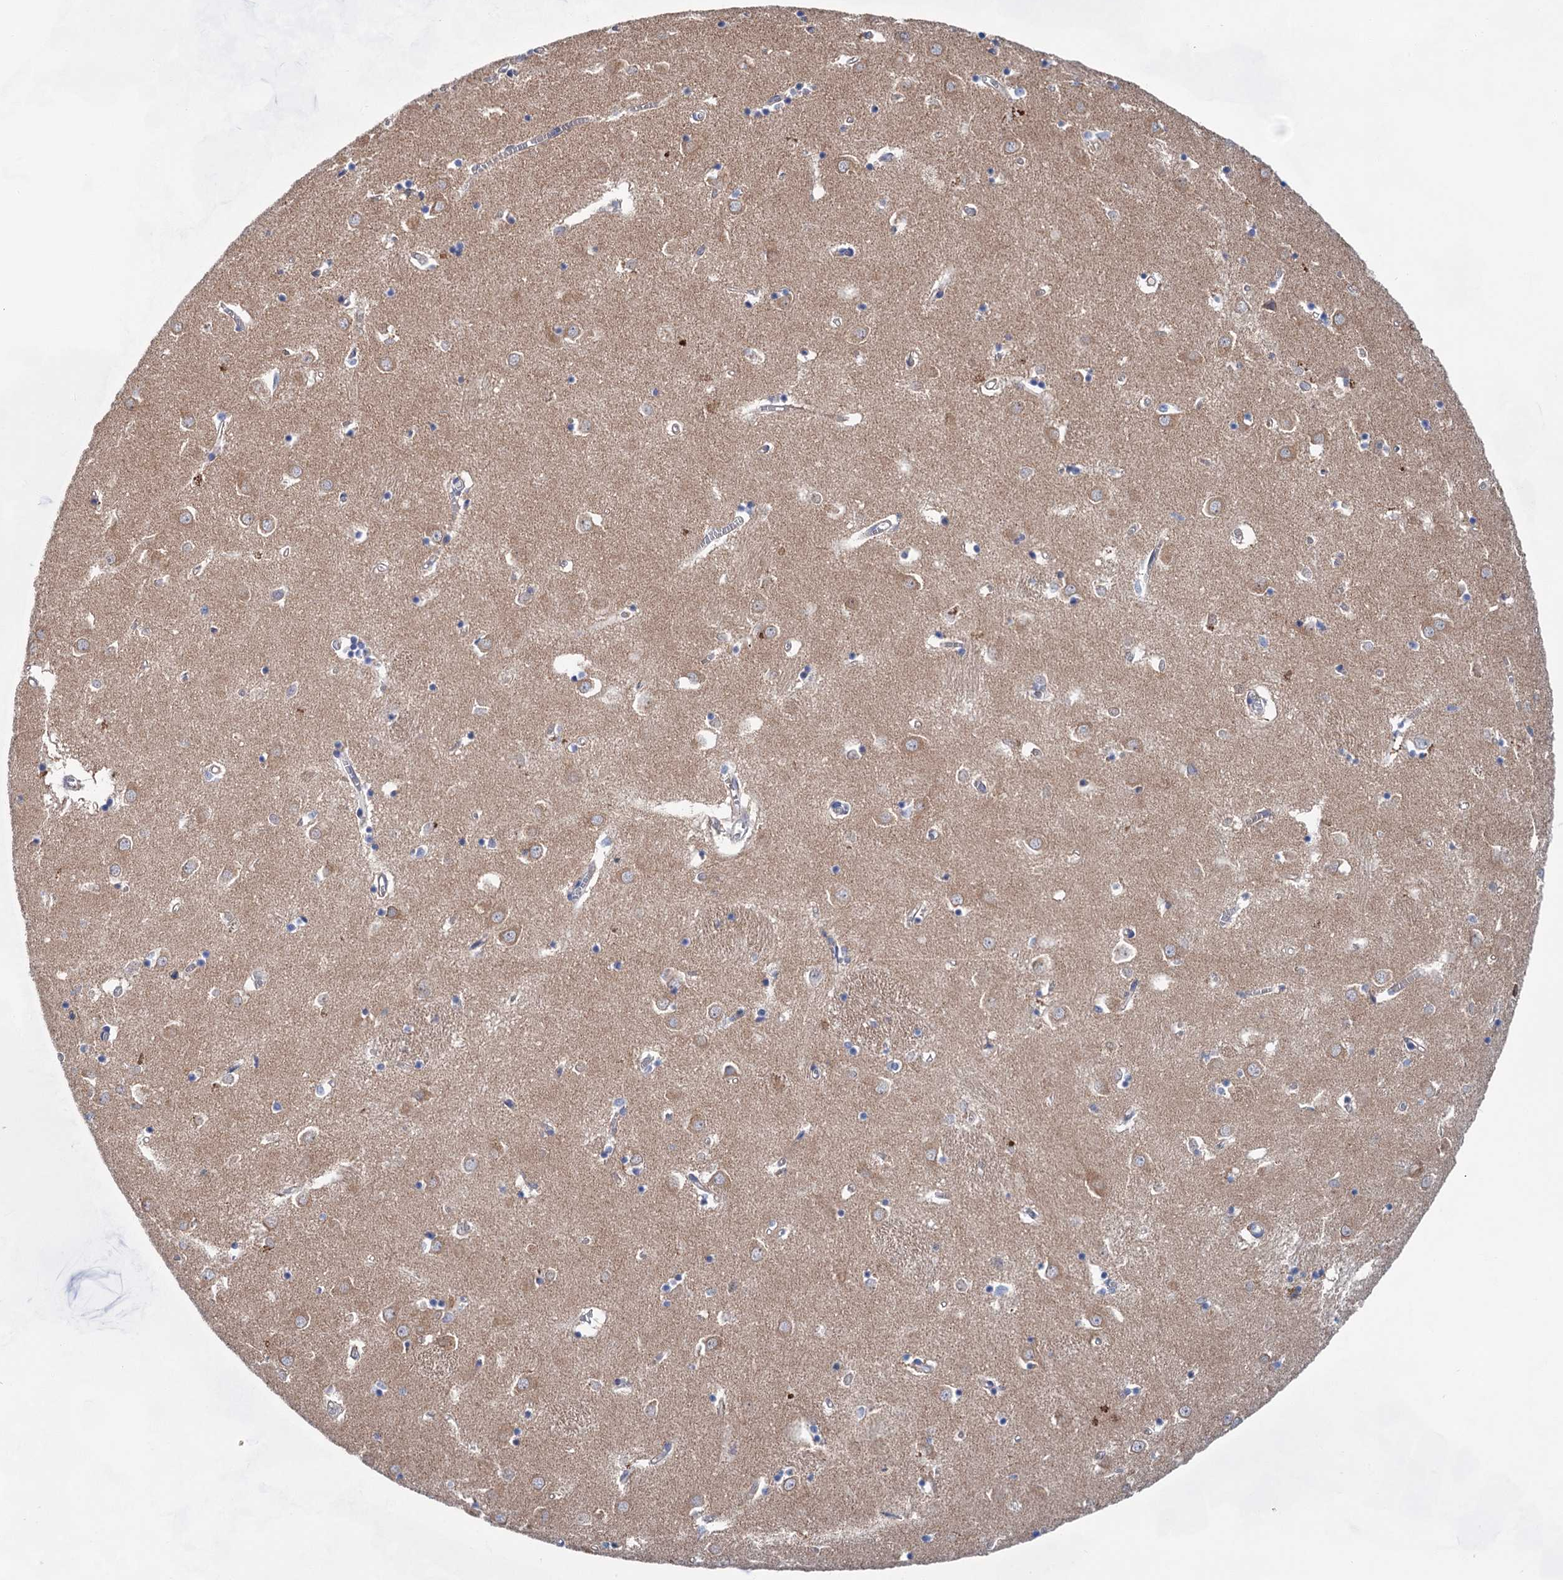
{"staining": {"intensity": "negative", "quantity": "none", "location": "none"}, "tissue": "caudate", "cell_type": "Glial cells", "image_type": "normal", "snomed": [{"axis": "morphology", "description": "Normal tissue, NOS"}, {"axis": "topography", "description": "Lateral ventricle wall"}], "caption": "A photomicrograph of caudate stained for a protein reveals no brown staining in glial cells.", "gene": "MORN3", "patient": {"sex": "male", "age": 70}}